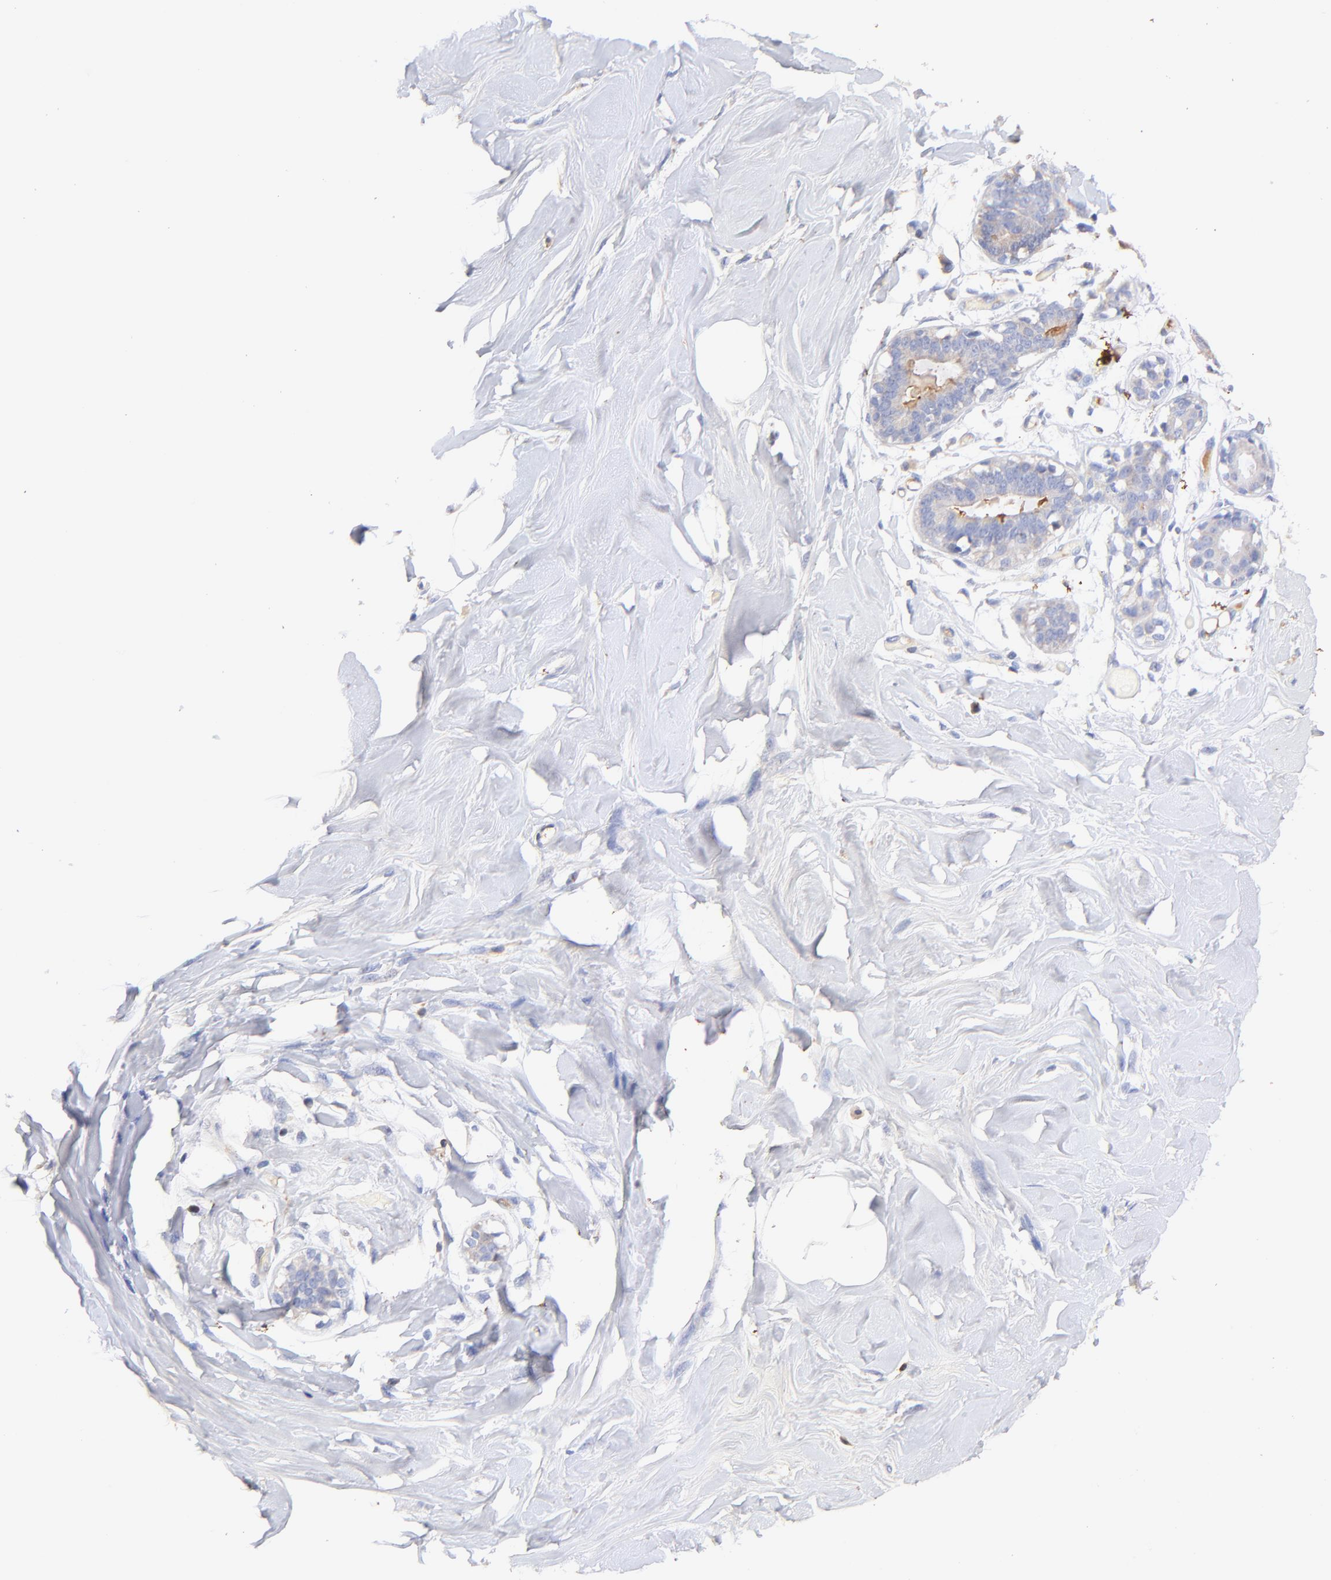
{"staining": {"intensity": "negative", "quantity": "none", "location": "none"}, "tissue": "breast", "cell_type": "Adipocytes", "image_type": "normal", "snomed": [{"axis": "morphology", "description": "Normal tissue, NOS"}, {"axis": "topography", "description": "Breast"}, {"axis": "topography", "description": "Soft tissue"}], "caption": "High magnification brightfield microscopy of benign breast stained with DAB (brown) and counterstained with hematoxylin (blue): adipocytes show no significant expression. Nuclei are stained in blue.", "gene": "IGLV7", "patient": {"sex": "female", "age": 25}}